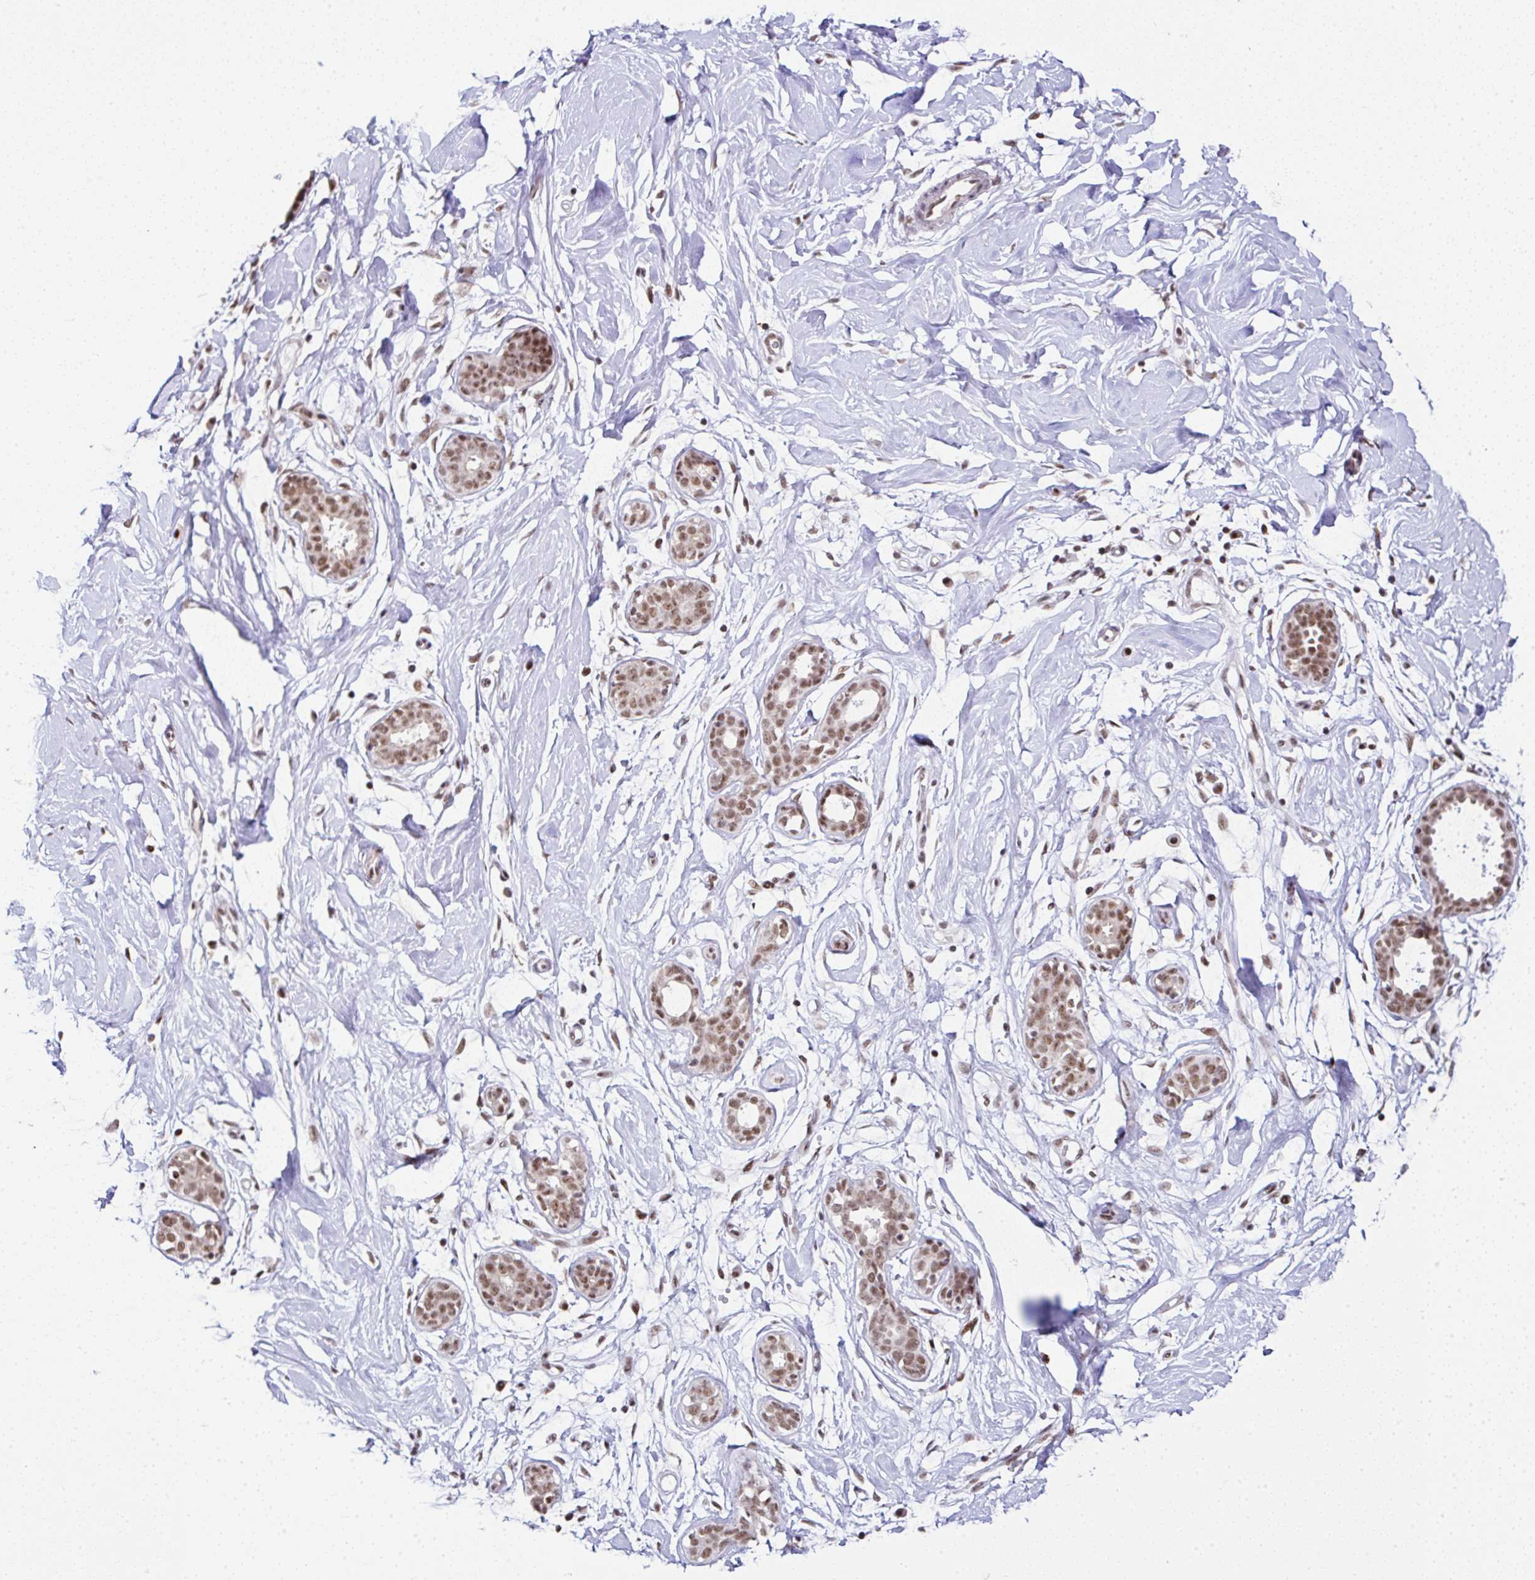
{"staining": {"intensity": "negative", "quantity": "none", "location": "none"}, "tissue": "breast", "cell_type": "Adipocytes", "image_type": "normal", "snomed": [{"axis": "morphology", "description": "Normal tissue, NOS"}, {"axis": "topography", "description": "Breast"}], "caption": "Immunohistochemistry of unremarkable human breast exhibits no staining in adipocytes. The staining was performed using DAB (3,3'-diaminobenzidine) to visualize the protein expression in brown, while the nuclei were stained in blue with hematoxylin (Magnification: 20x).", "gene": "PTPN2", "patient": {"sex": "female", "age": 27}}